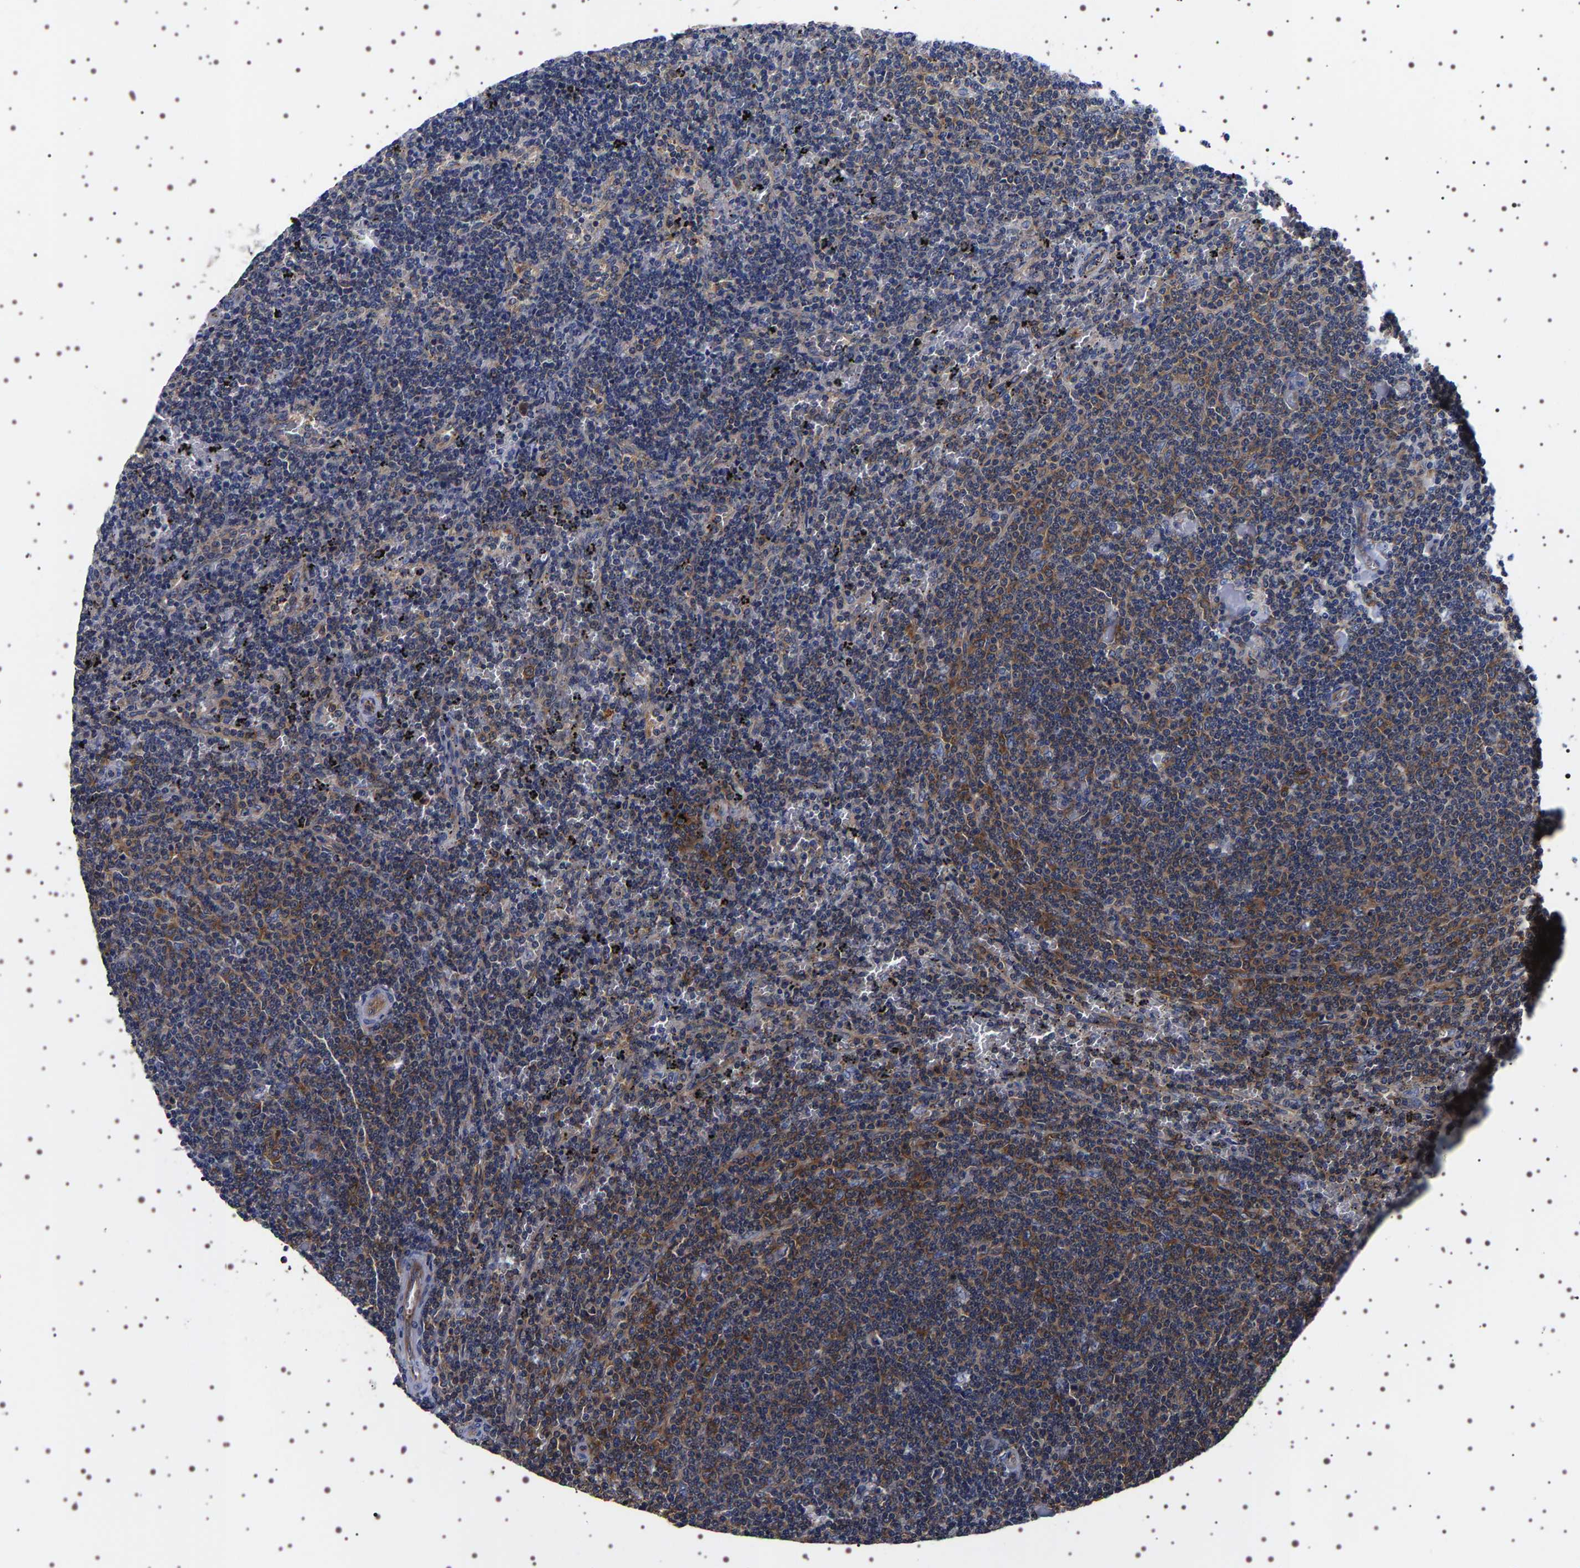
{"staining": {"intensity": "moderate", "quantity": "<25%", "location": "cytoplasmic/membranous"}, "tissue": "lymphoma", "cell_type": "Tumor cells", "image_type": "cancer", "snomed": [{"axis": "morphology", "description": "Malignant lymphoma, non-Hodgkin's type, Low grade"}, {"axis": "topography", "description": "Spleen"}], "caption": "Protein staining of malignant lymphoma, non-Hodgkin's type (low-grade) tissue demonstrates moderate cytoplasmic/membranous expression in approximately <25% of tumor cells.", "gene": "DARS1", "patient": {"sex": "female", "age": 50}}